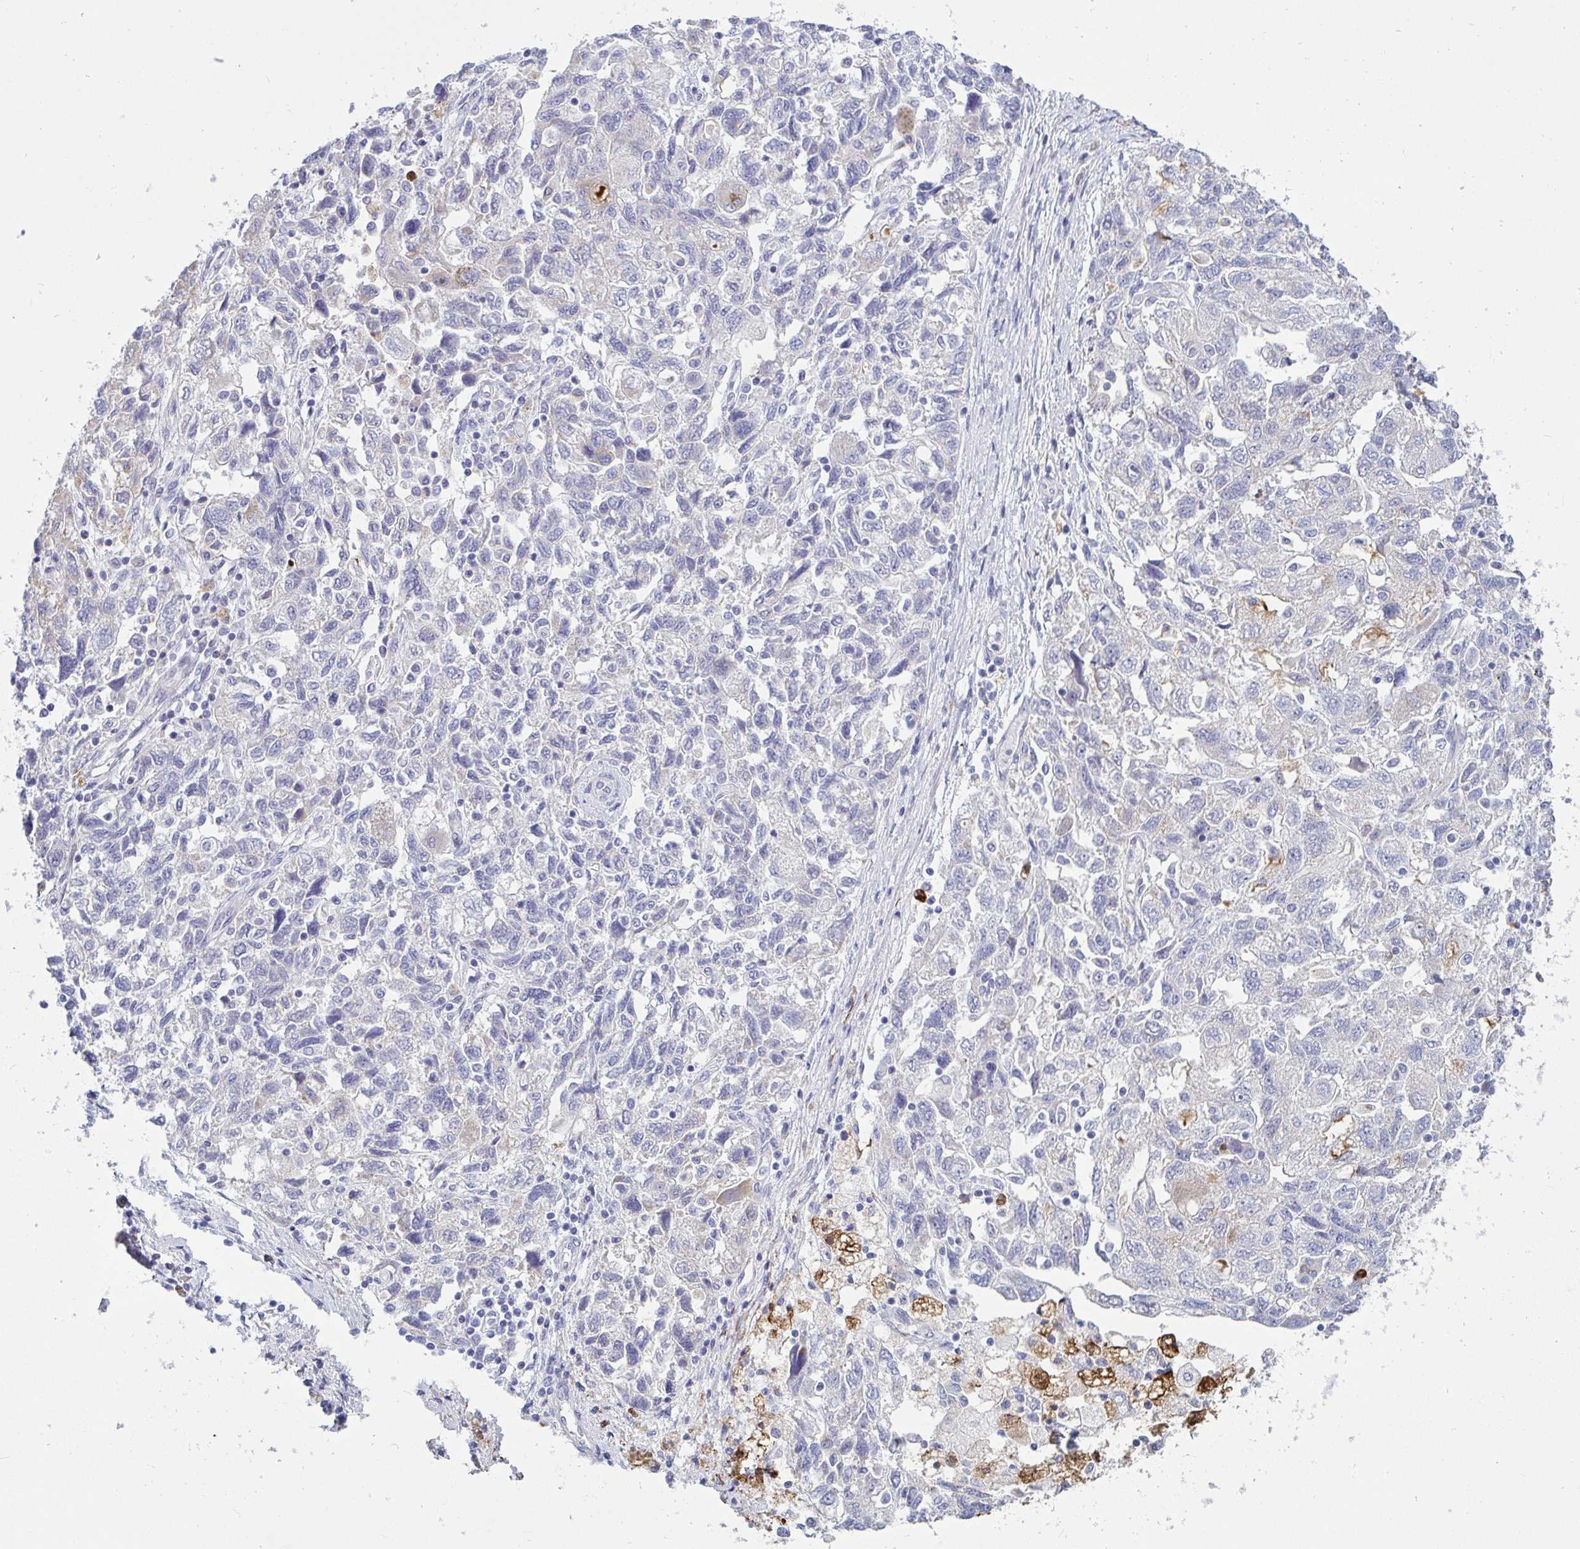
{"staining": {"intensity": "negative", "quantity": "none", "location": "none"}, "tissue": "ovarian cancer", "cell_type": "Tumor cells", "image_type": "cancer", "snomed": [{"axis": "morphology", "description": "Carcinoma, NOS"}, {"axis": "morphology", "description": "Cystadenocarcinoma, serous, NOS"}, {"axis": "topography", "description": "Ovary"}], "caption": "An immunohistochemistry micrograph of ovarian serous cystadenocarcinoma is shown. There is no staining in tumor cells of ovarian serous cystadenocarcinoma.", "gene": "TAS2R38", "patient": {"sex": "female", "age": 69}}